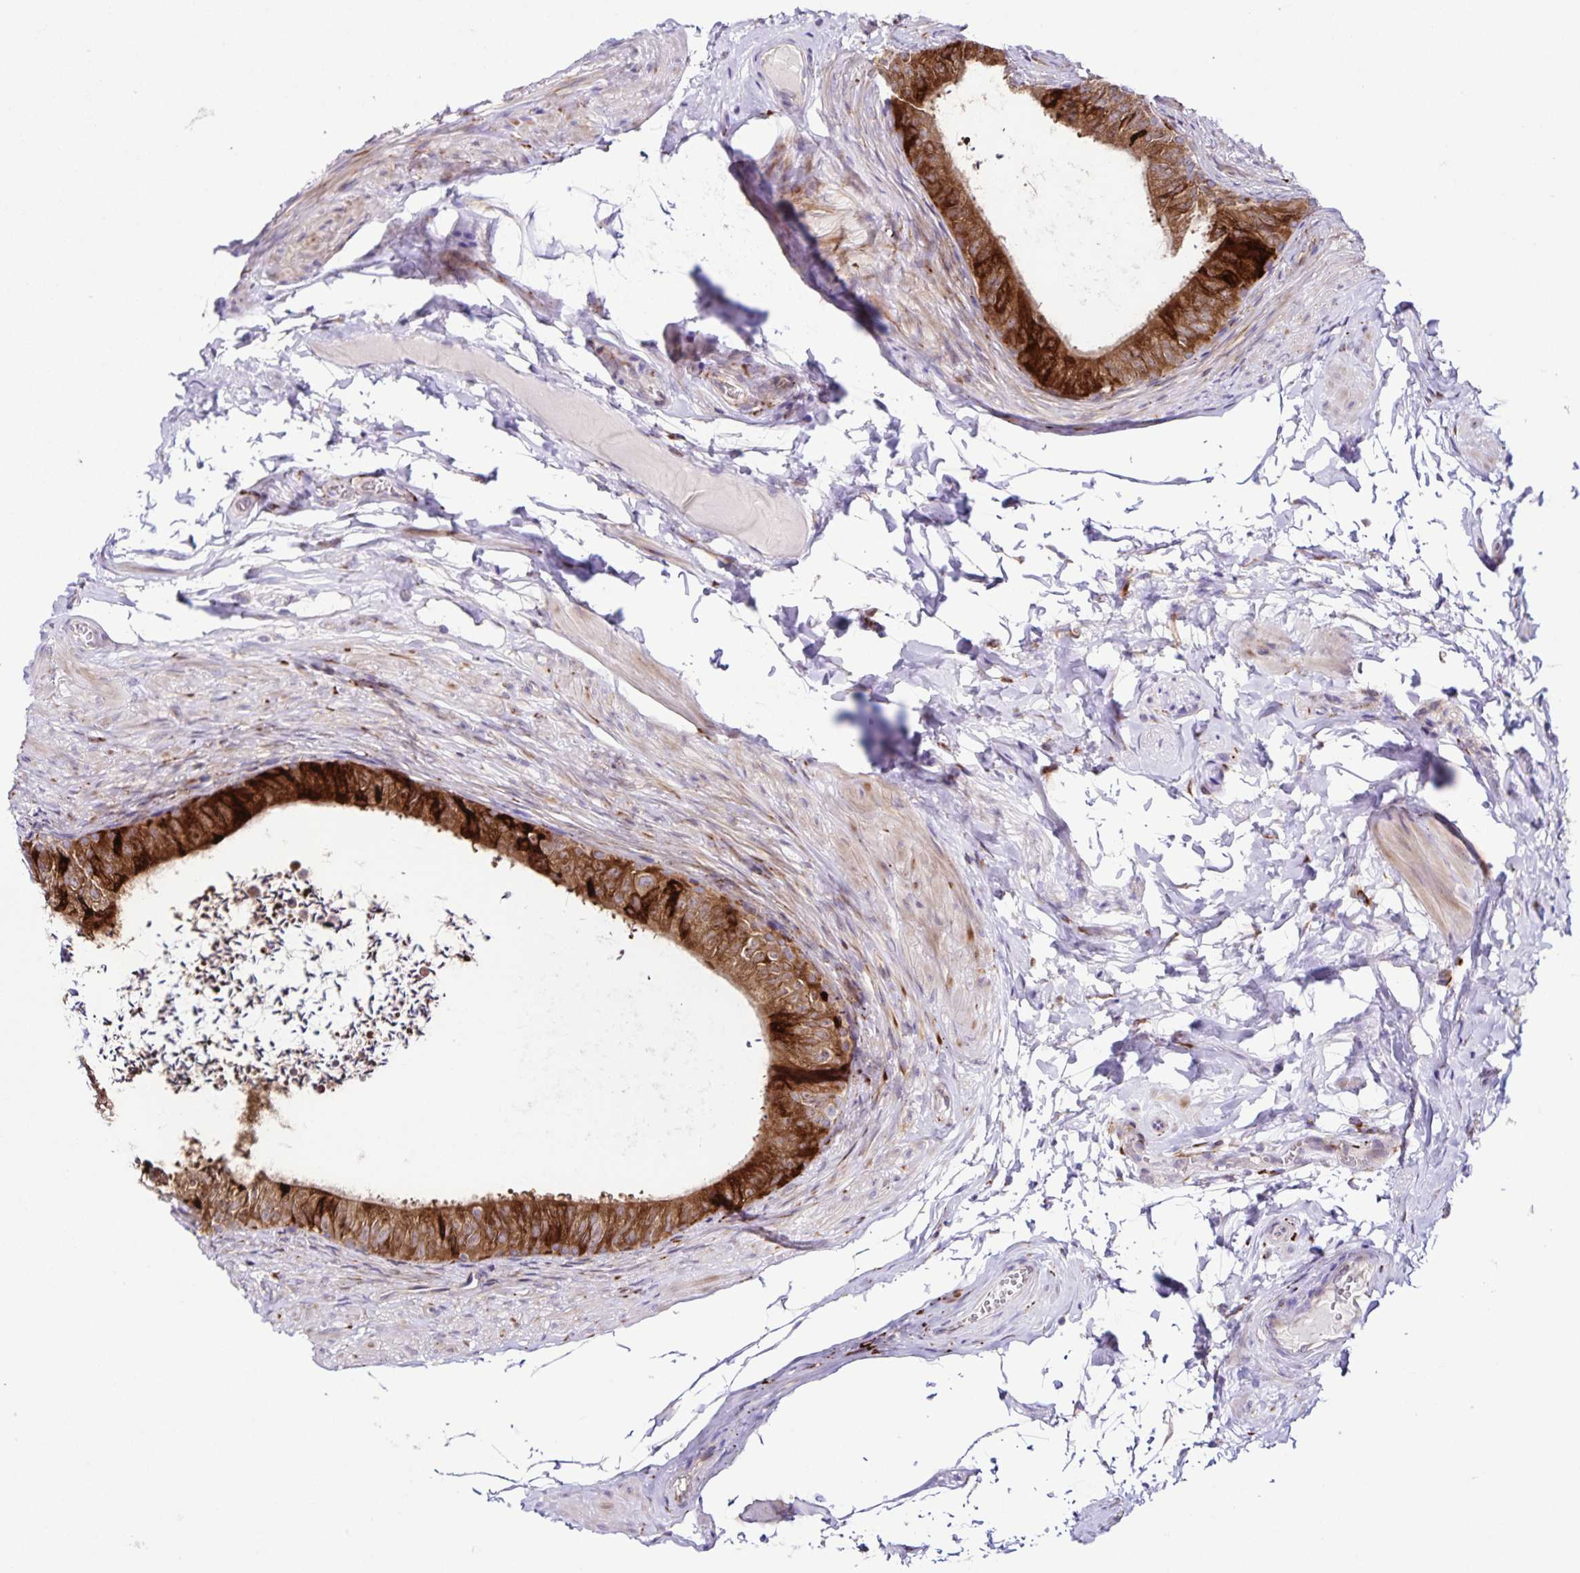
{"staining": {"intensity": "strong", "quantity": ">75%", "location": "cytoplasmic/membranous"}, "tissue": "epididymis", "cell_type": "Glandular cells", "image_type": "normal", "snomed": [{"axis": "morphology", "description": "Normal tissue, NOS"}, {"axis": "topography", "description": "Epididymis, spermatic cord, NOS"}, {"axis": "topography", "description": "Epididymis"}, {"axis": "topography", "description": "Peripheral nerve tissue"}], "caption": "This photomicrograph displays unremarkable epididymis stained with immunohistochemistry (IHC) to label a protein in brown. The cytoplasmic/membranous of glandular cells show strong positivity for the protein. Nuclei are counter-stained blue.", "gene": "OSBPL5", "patient": {"sex": "male", "age": 29}}